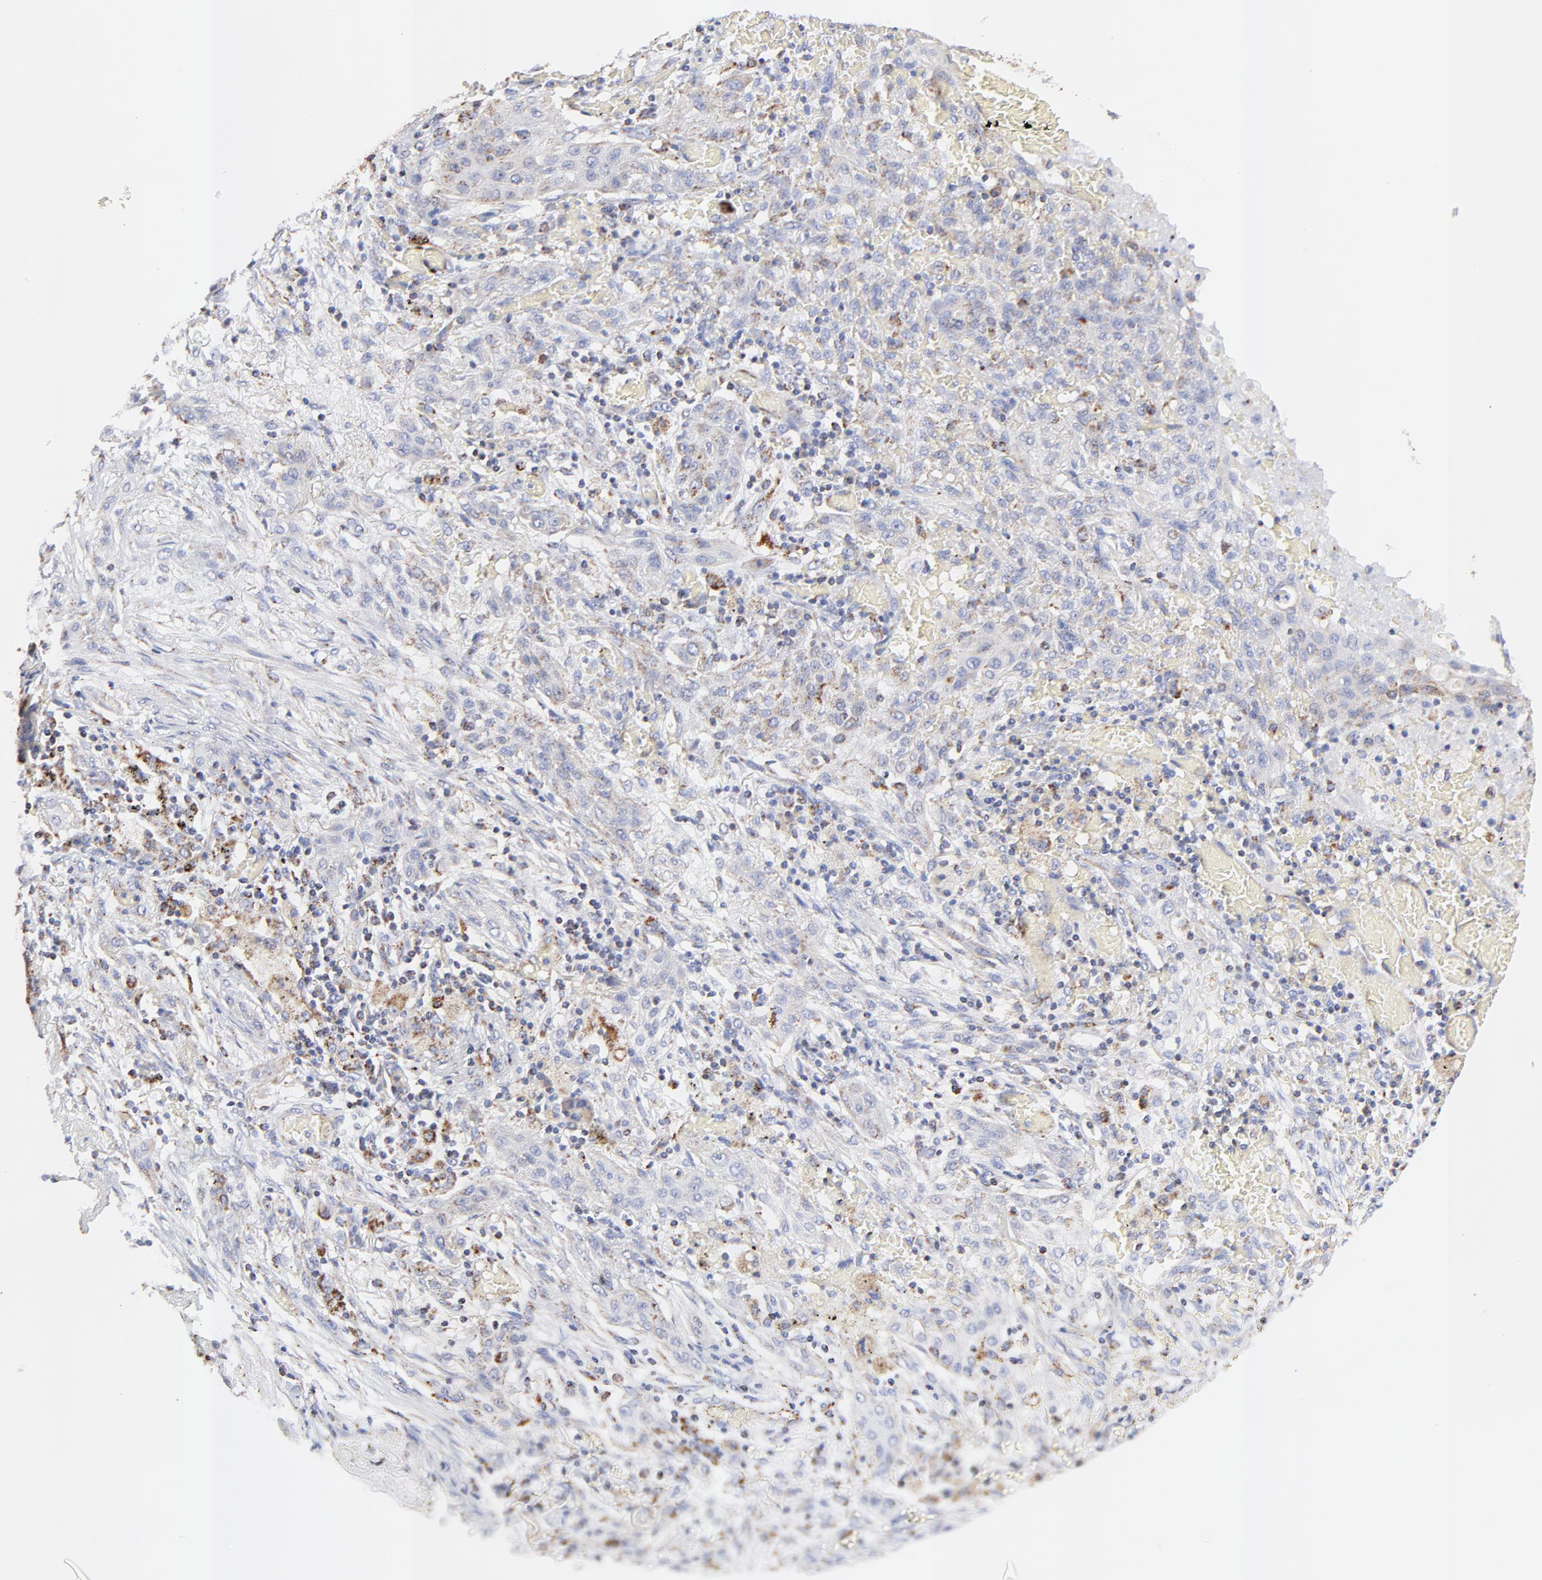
{"staining": {"intensity": "weak", "quantity": "25%-75%", "location": "cytoplasmic/membranous"}, "tissue": "lung cancer", "cell_type": "Tumor cells", "image_type": "cancer", "snomed": [{"axis": "morphology", "description": "Squamous cell carcinoma, NOS"}, {"axis": "topography", "description": "Lung"}], "caption": "Squamous cell carcinoma (lung) stained with a brown dye demonstrates weak cytoplasmic/membranous positive positivity in about 25%-75% of tumor cells.", "gene": "COX4I1", "patient": {"sex": "female", "age": 47}}